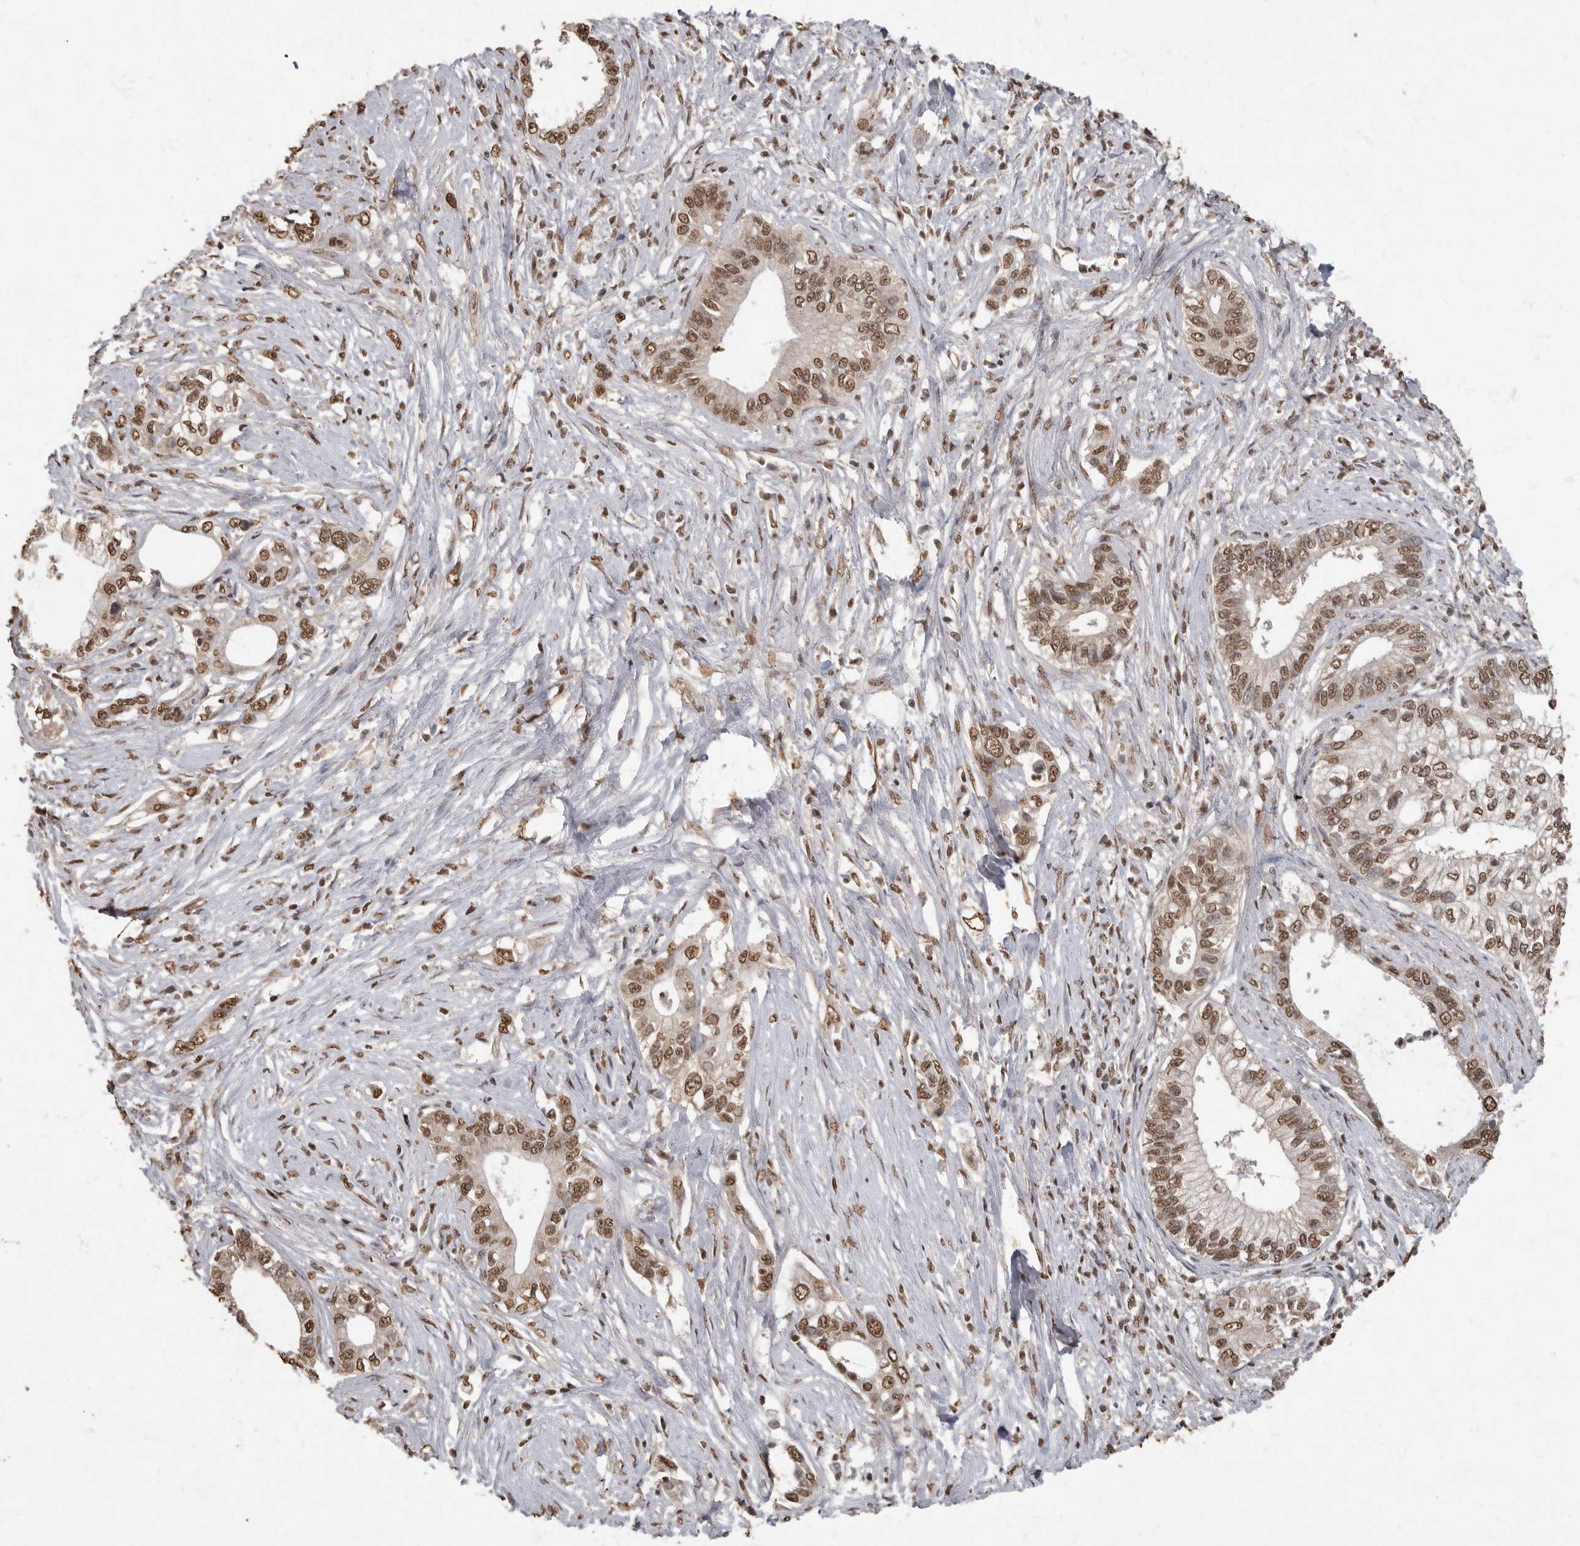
{"staining": {"intensity": "moderate", "quantity": ">75%", "location": "nuclear"}, "tissue": "pancreatic cancer", "cell_type": "Tumor cells", "image_type": "cancer", "snomed": [{"axis": "morphology", "description": "Normal tissue, NOS"}, {"axis": "morphology", "description": "Adenocarcinoma, NOS"}, {"axis": "topography", "description": "Pancreas"}, {"axis": "topography", "description": "Peripheral nerve tissue"}], "caption": "The micrograph shows immunohistochemical staining of pancreatic adenocarcinoma. There is moderate nuclear expression is present in approximately >75% of tumor cells.", "gene": "NBL1", "patient": {"sex": "male", "age": 59}}